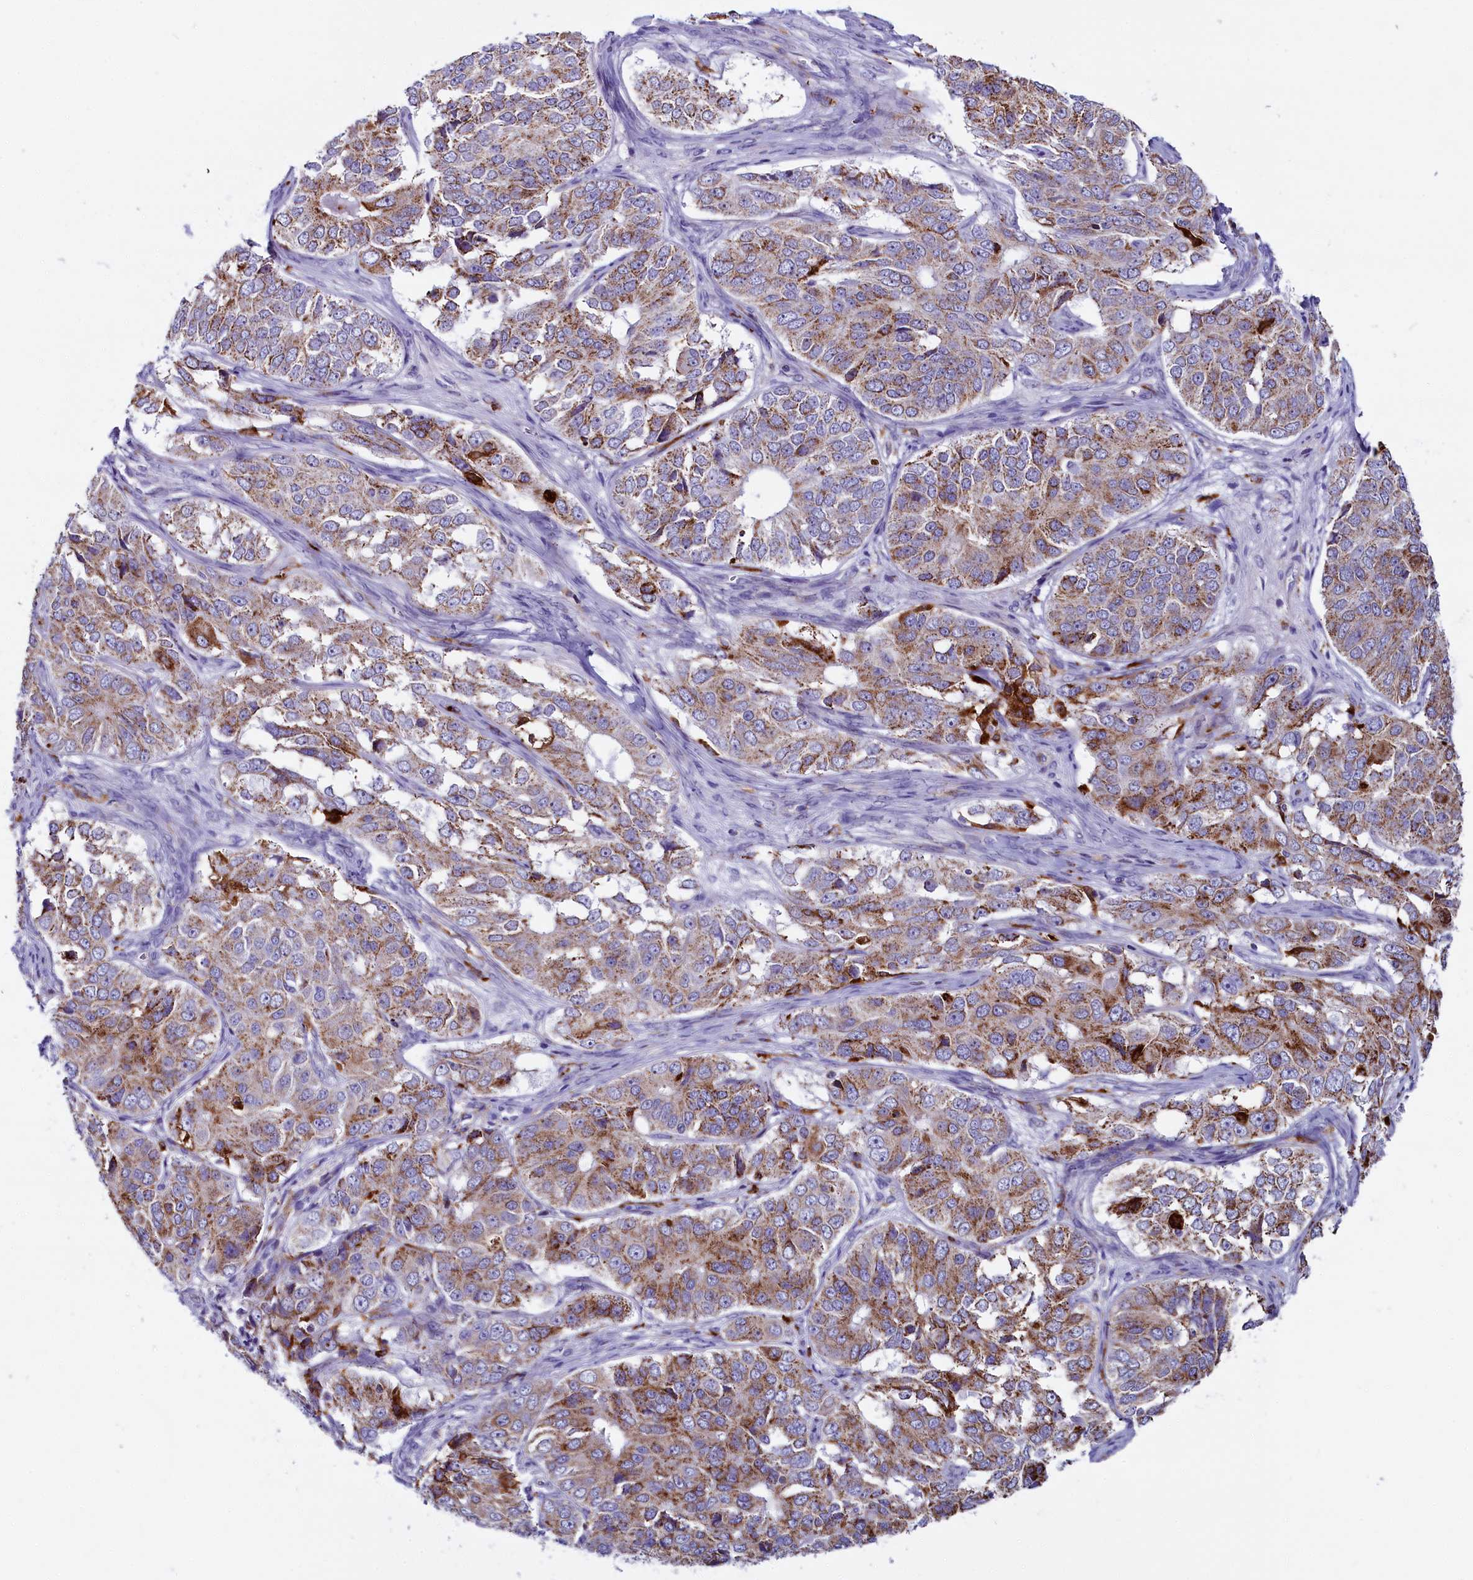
{"staining": {"intensity": "moderate", "quantity": ">75%", "location": "cytoplasmic/membranous"}, "tissue": "ovarian cancer", "cell_type": "Tumor cells", "image_type": "cancer", "snomed": [{"axis": "morphology", "description": "Carcinoma, endometroid"}, {"axis": "topography", "description": "Ovary"}], "caption": "High-magnification brightfield microscopy of endometroid carcinoma (ovarian) stained with DAB (3,3'-diaminobenzidine) (brown) and counterstained with hematoxylin (blue). tumor cells exhibit moderate cytoplasmic/membranous staining is present in about>75% of cells.", "gene": "IL20RA", "patient": {"sex": "female", "age": 51}}